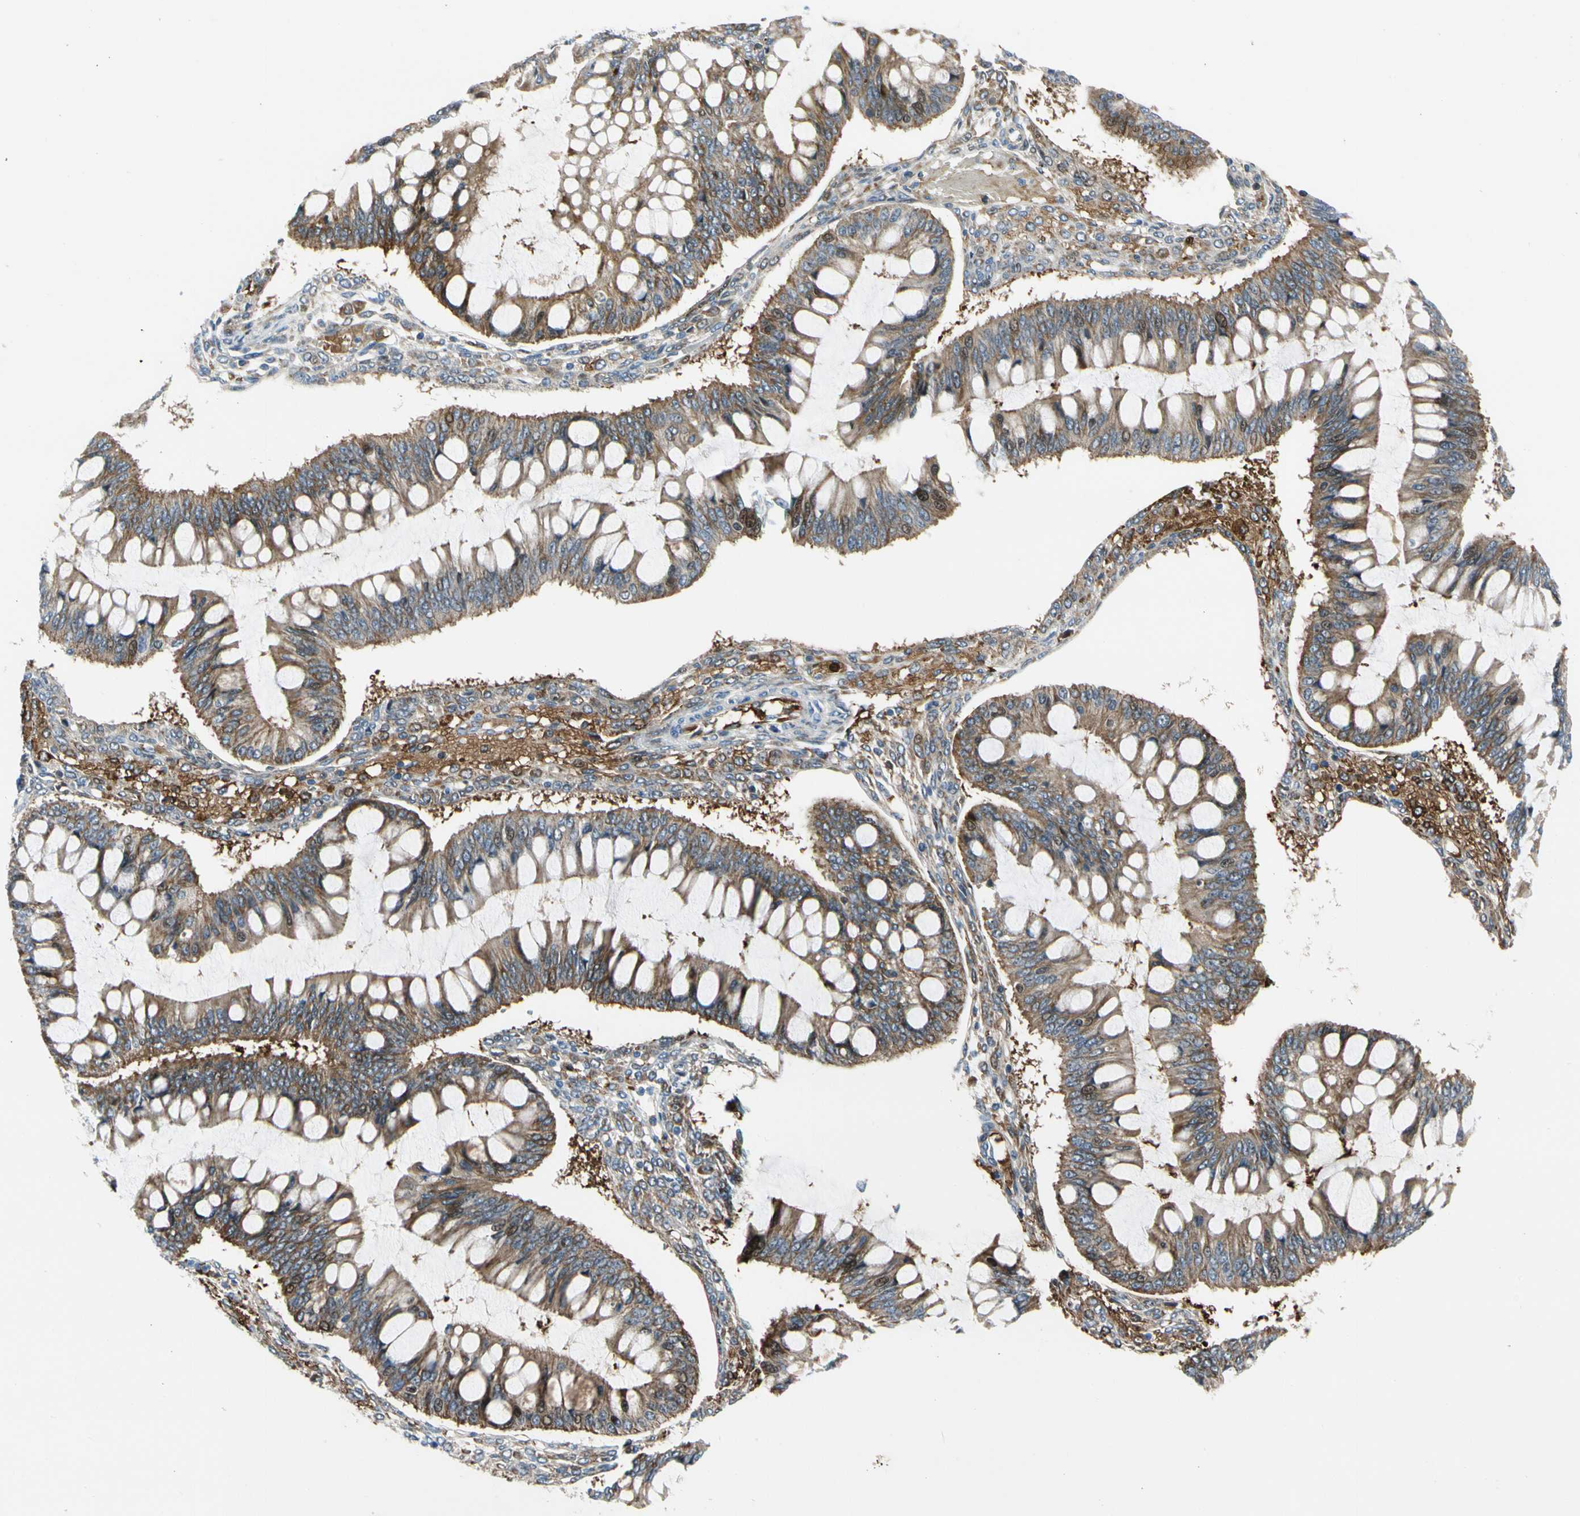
{"staining": {"intensity": "moderate", "quantity": ">75%", "location": "cytoplasmic/membranous,nuclear"}, "tissue": "ovarian cancer", "cell_type": "Tumor cells", "image_type": "cancer", "snomed": [{"axis": "morphology", "description": "Cystadenocarcinoma, mucinous, NOS"}, {"axis": "topography", "description": "Ovary"}], "caption": "A high-resolution image shows immunohistochemistry staining of ovarian mucinous cystadenocarcinoma, which shows moderate cytoplasmic/membranous and nuclear staining in approximately >75% of tumor cells.", "gene": "HMGCR", "patient": {"sex": "female", "age": 73}}